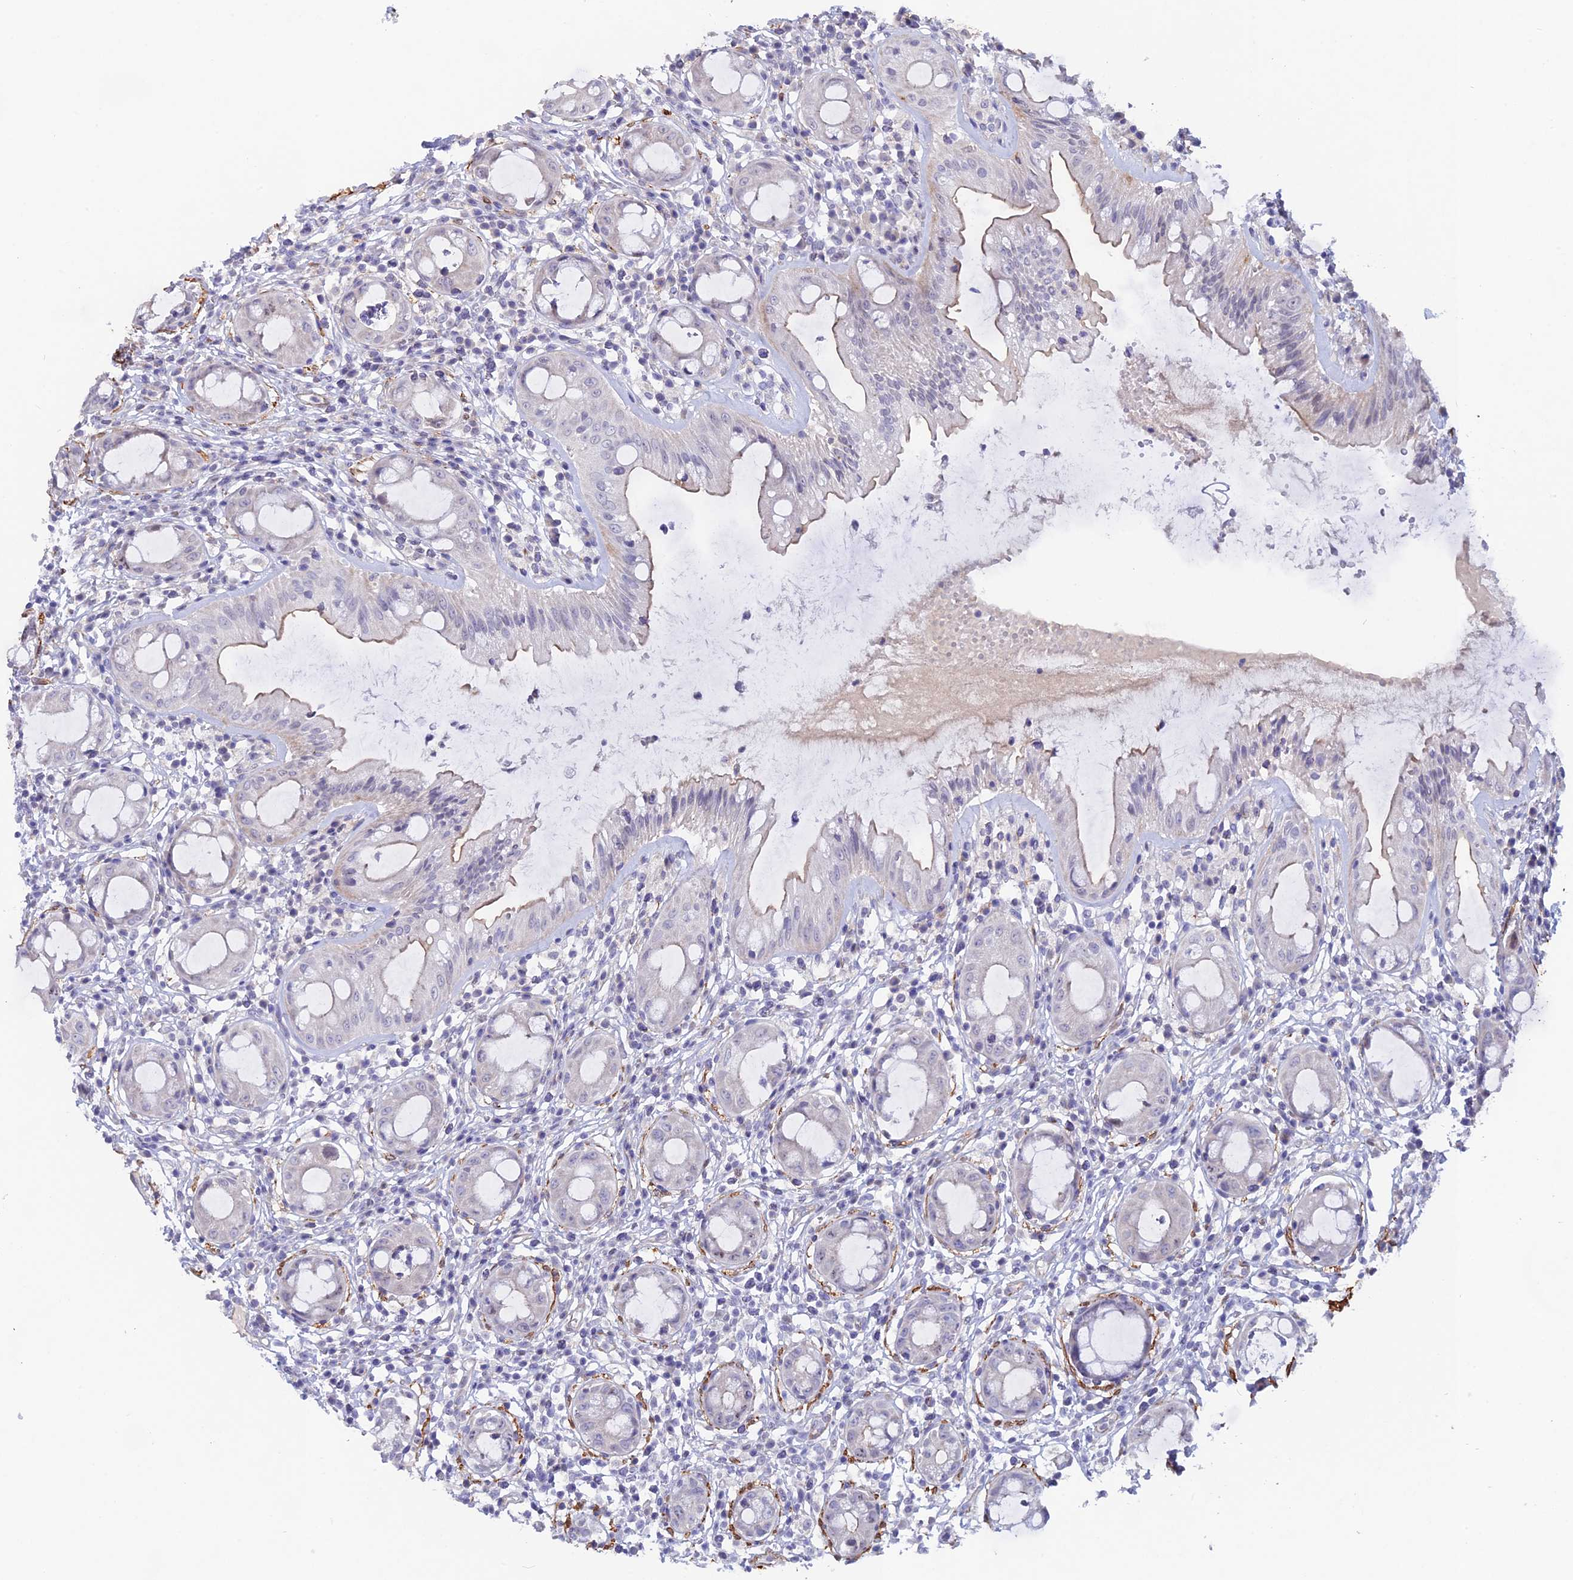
{"staining": {"intensity": "moderate", "quantity": "<25%", "location": "cytoplasmic/membranous"}, "tissue": "rectum", "cell_type": "Glandular cells", "image_type": "normal", "snomed": [{"axis": "morphology", "description": "Normal tissue, NOS"}, {"axis": "topography", "description": "Rectum"}], "caption": "Immunohistochemistry (DAB (3,3'-diaminobenzidine)) staining of benign human rectum exhibits moderate cytoplasmic/membranous protein staining in approximately <25% of glandular cells. Using DAB (brown) and hematoxylin (blue) stains, captured at high magnification using brightfield microscopy.", "gene": "CCDC154", "patient": {"sex": "female", "age": 57}}